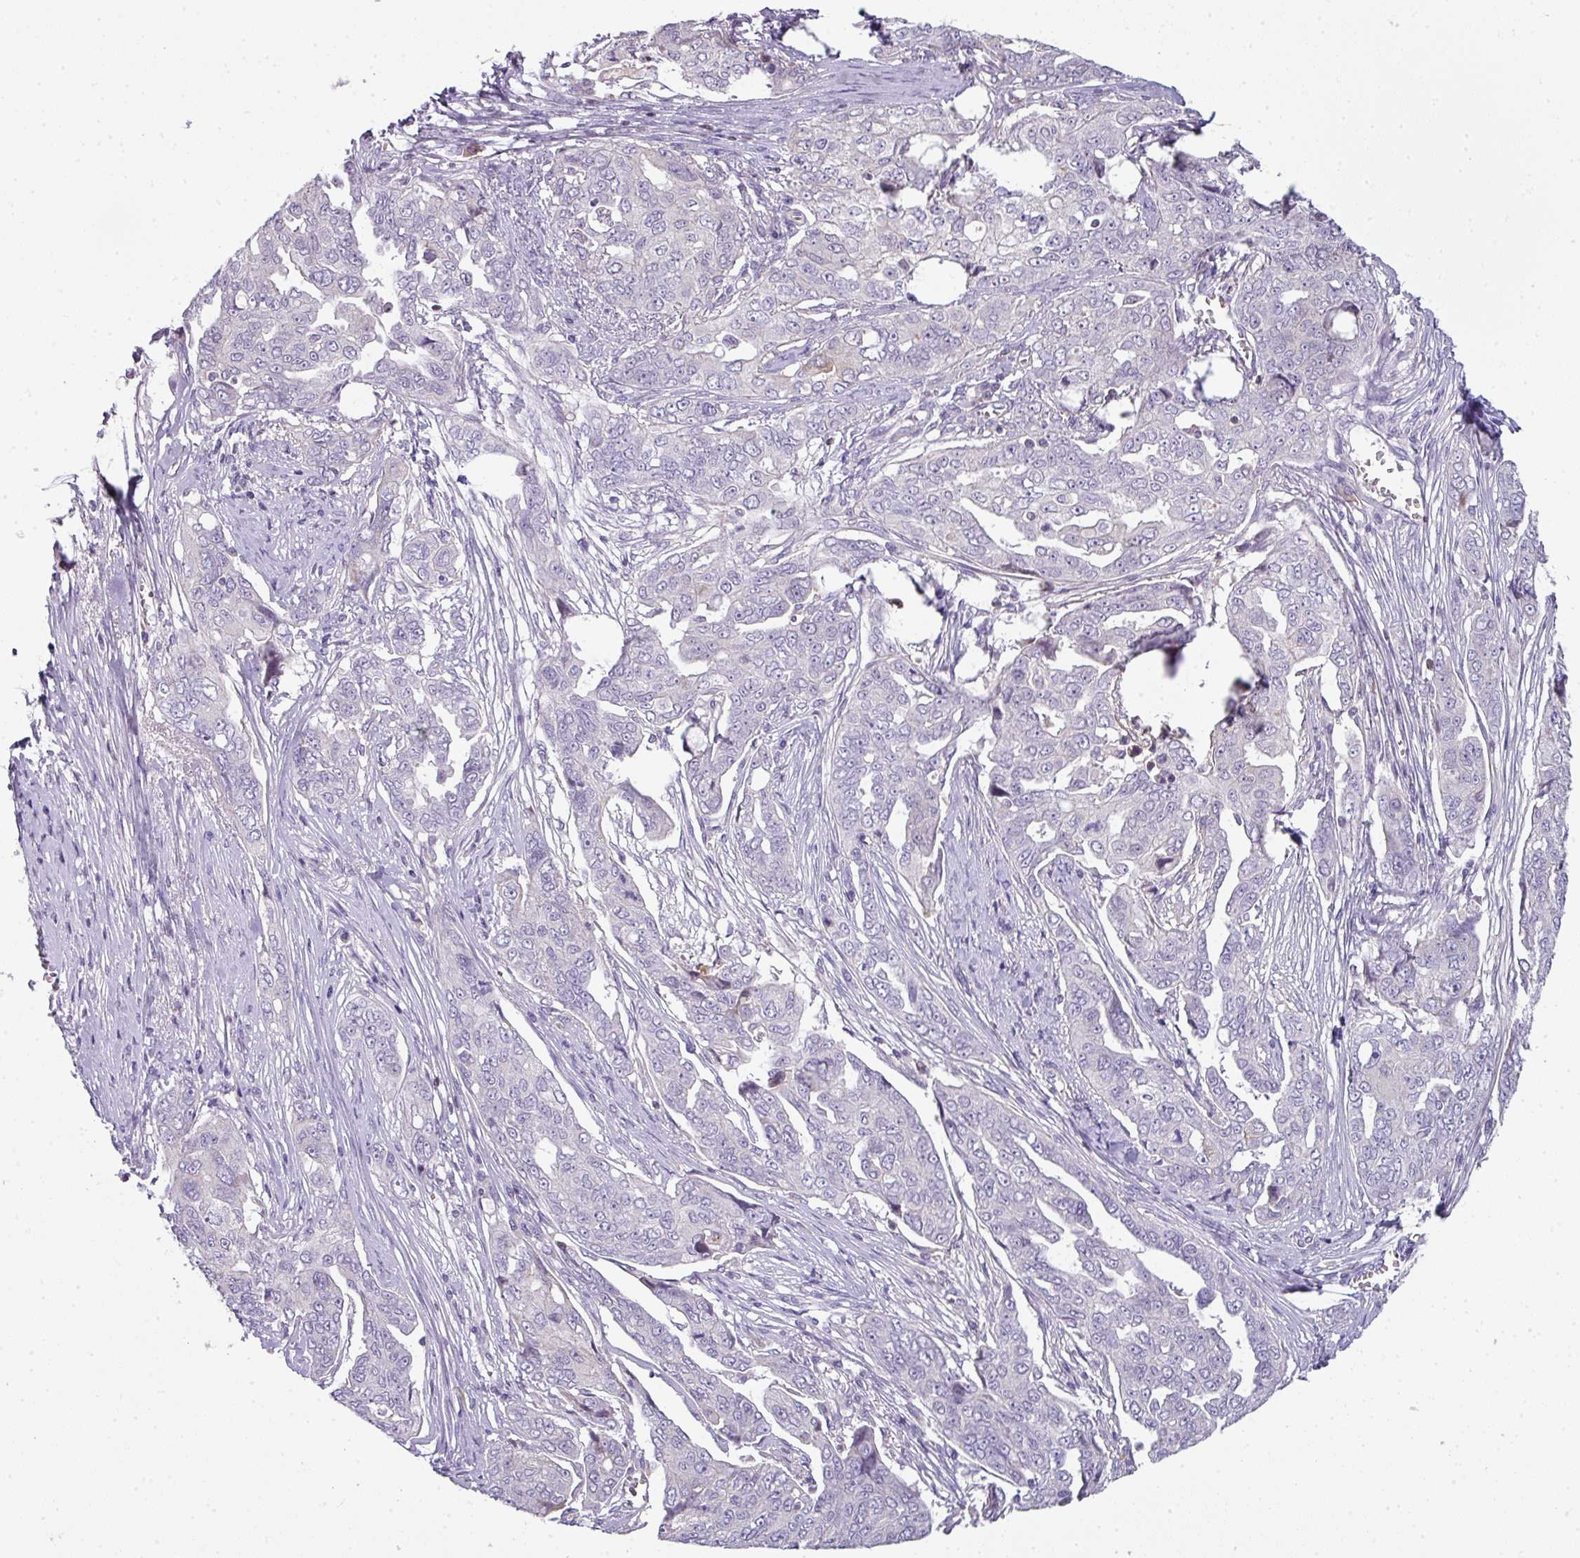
{"staining": {"intensity": "negative", "quantity": "none", "location": "none"}, "tissue": "ovarian cancer", "cell_type": "Tumor cells", "image_type": "cancer", "snomed": [{"axis": "morphology", "description": "Carcinoma, endometroid"}, {"axis": "topography", "description": "Ovary"}], "caption": "There is no significant expression in tumor cells of endometroid carcinoma (ovarian).", "gene": "STAT5A", "patient": {"sex": "female", "age": 70}}